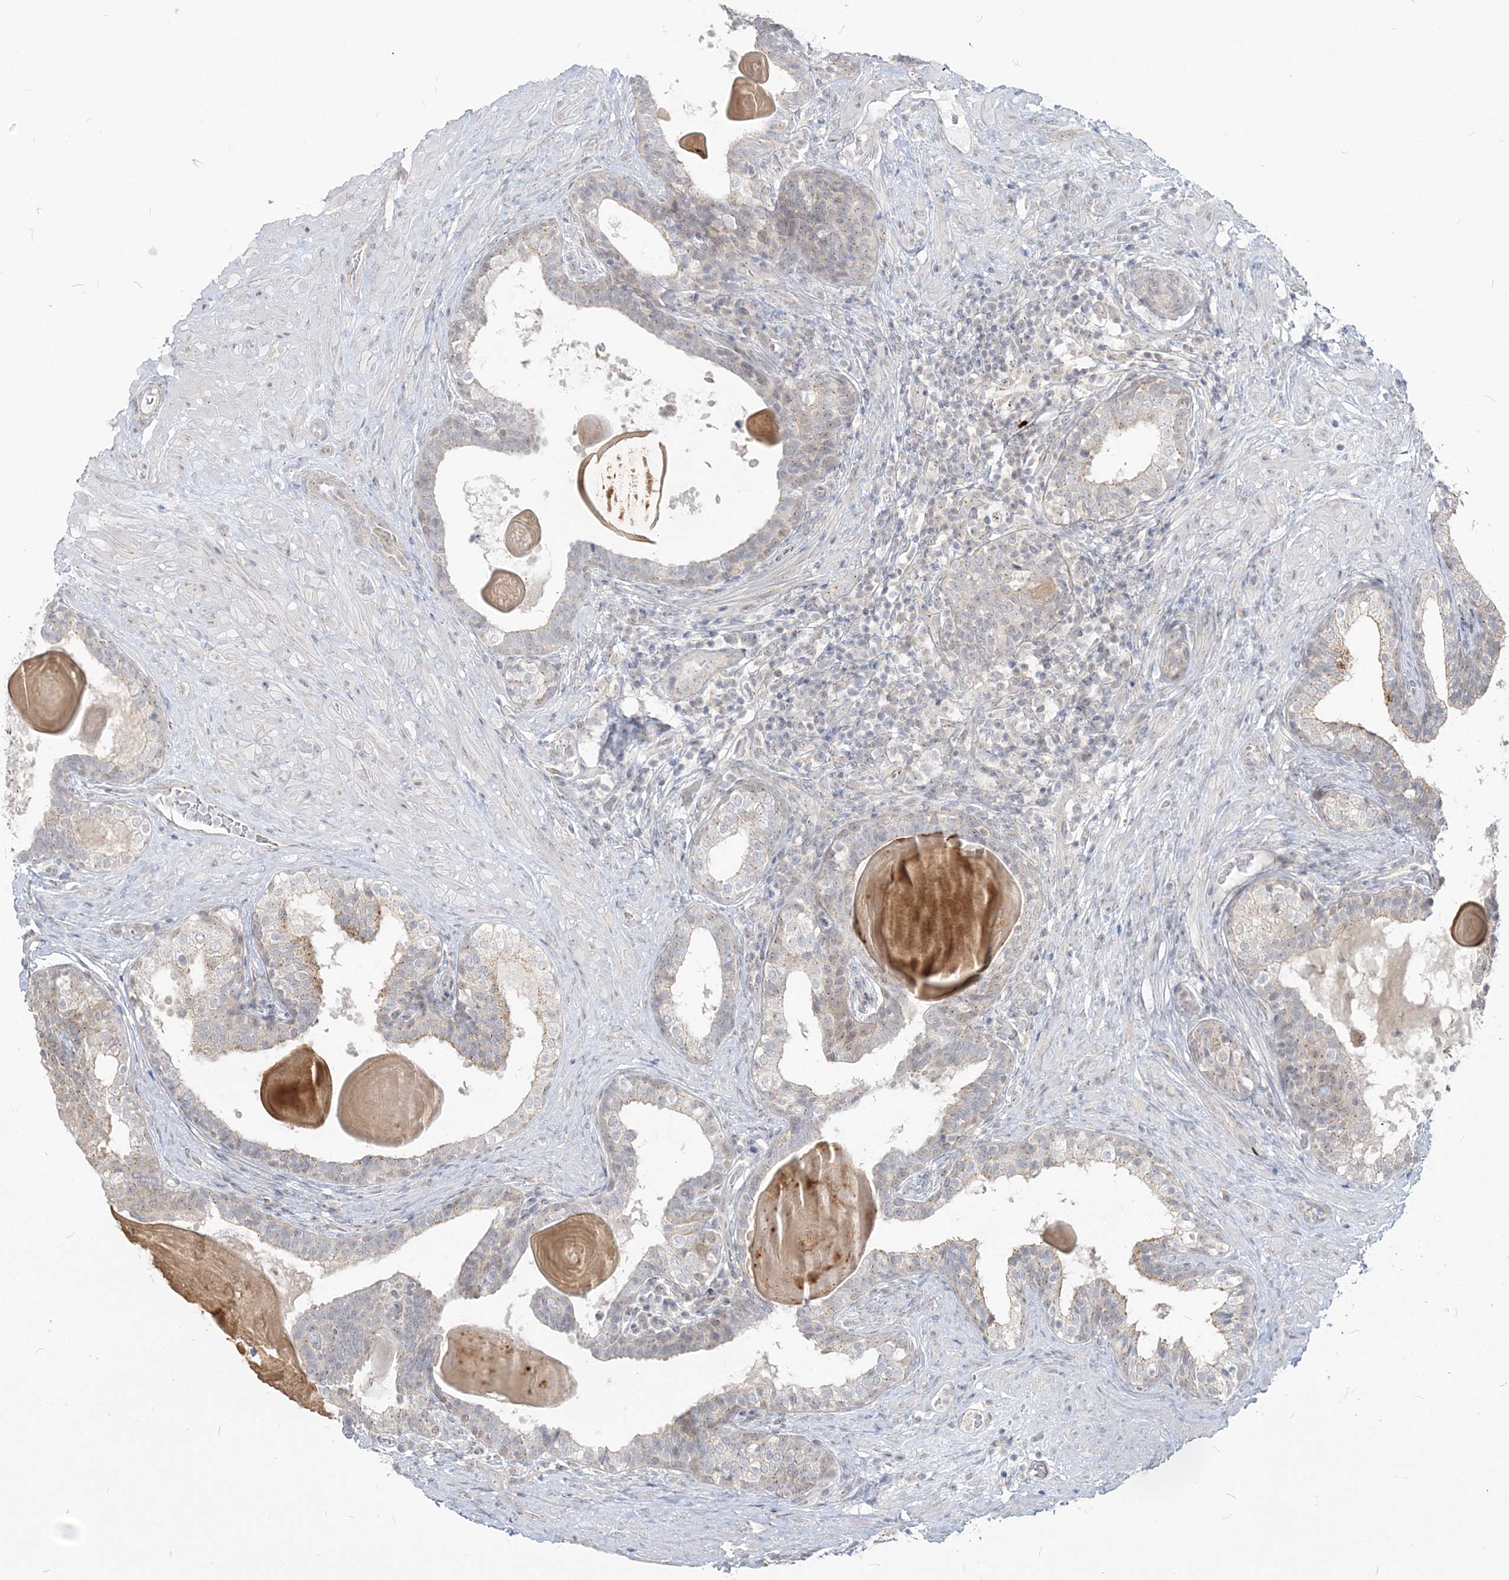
{"staining": {"intensity": "negative", "quantity": "none", "location": "none"}, "tissue": "prostate cancer", "cell_type": "Tumor cells", "image_type": "cancer", "snomed": [{"axis": "morphology", "description": "Adenocarcinoma, High grade"}, {"axis": "topography", "description": "Prostate"}], "caption": "This is an IHC micrograph of adenocarcinoma (high-grade) (prostate). There is no expression in tumor cells.", "gene": "SDAD1", "patient": {"sex": "male", "age": 56}}